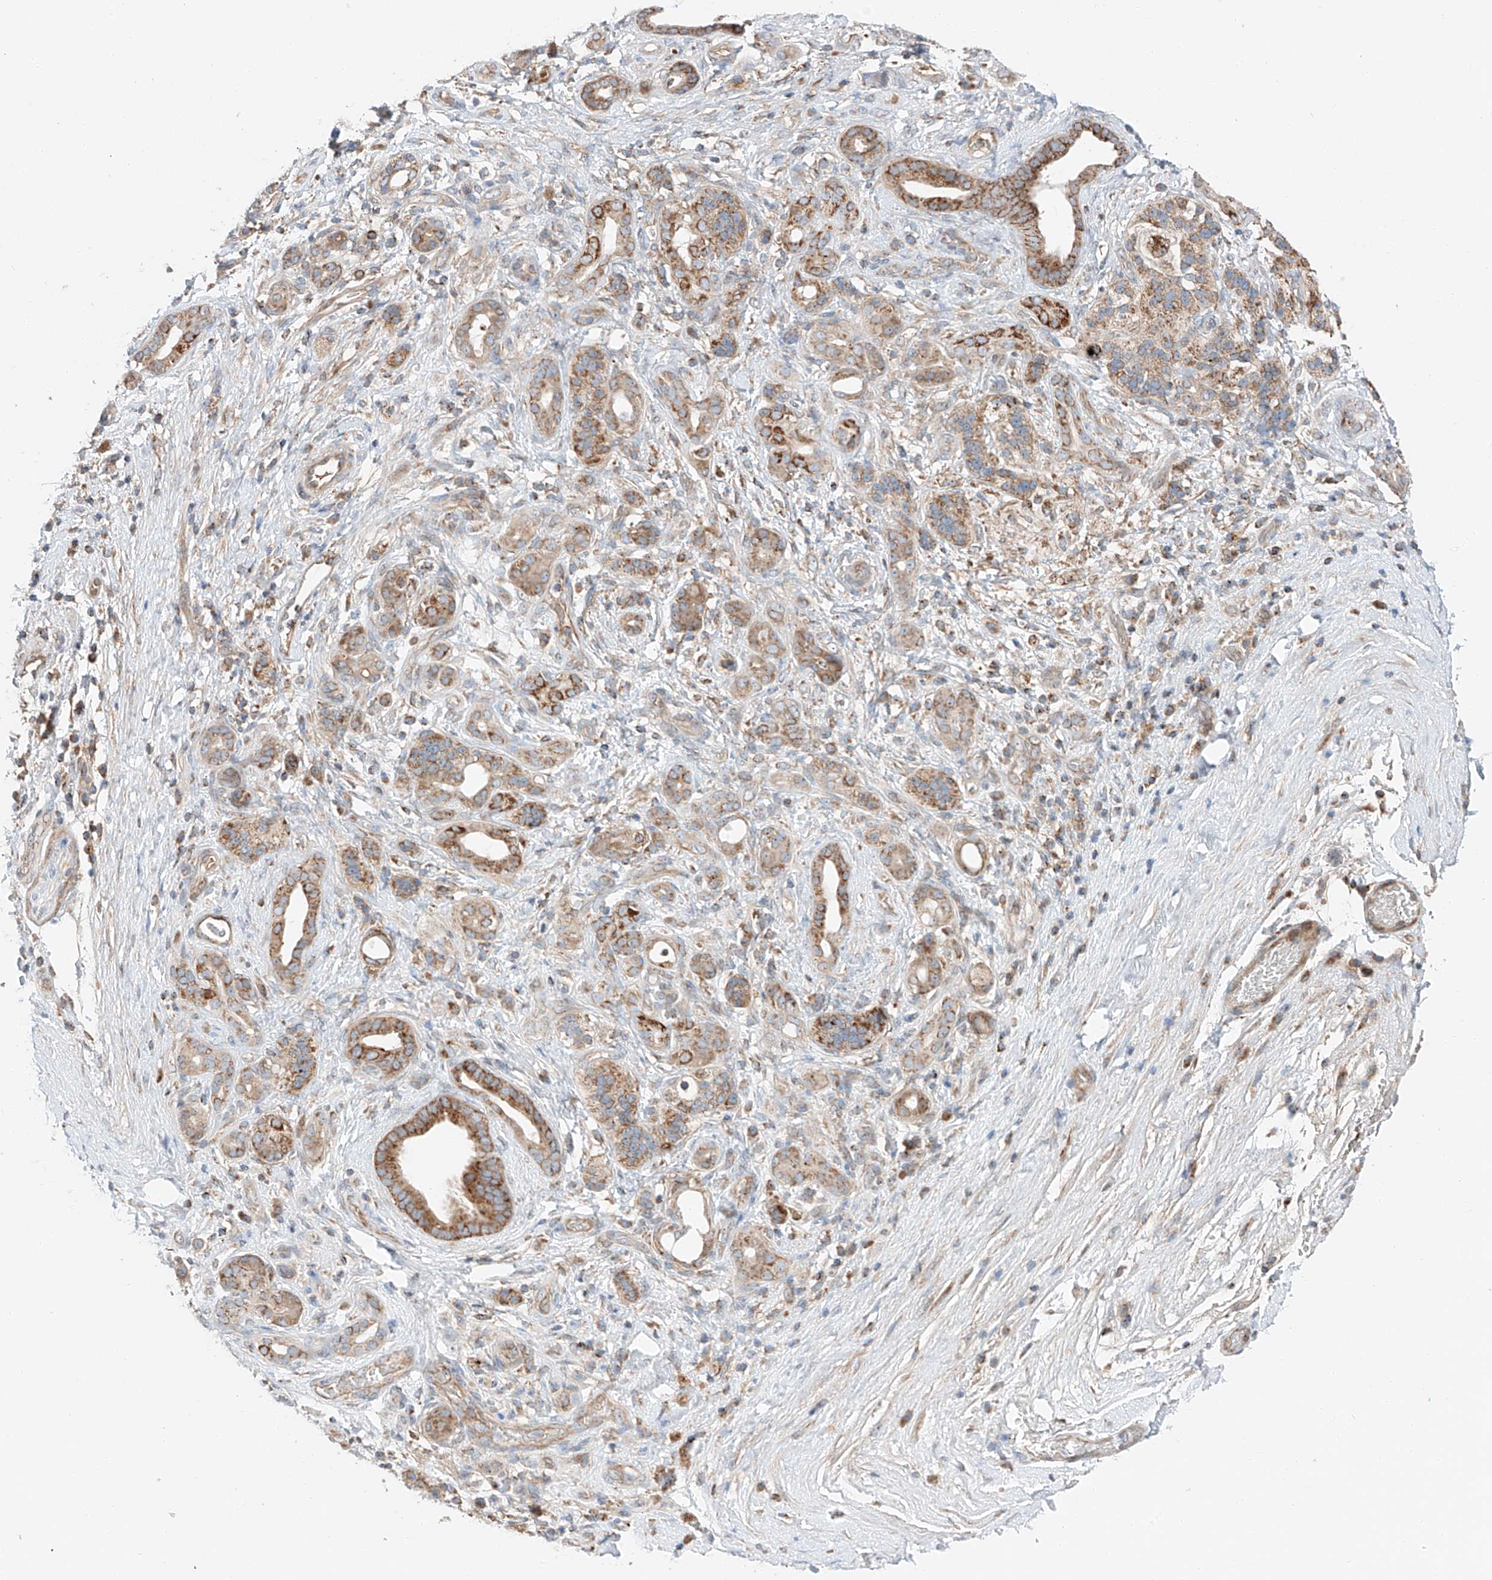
{"staining": {"intensity": "moderate", "quantity": ">75%", "location": "cytoplasmic/membranous"}, "tissue": "pancreatic cancer", "cell_type": "Tumor cells", "image_type": "cancer", "snomed": [{"axis": "morphology", "description": "Adenocarcinoma, NOS"}, {"axis": "topography", "description": "Pancreas"}], "caption": "Immunohistochemical staining of human adenocarcinoma (pancreatic) shows medium levels of moderate cytoplasmic/membranous protein positivity in about >75% of tumor cells.", "gene": "RUSC1", "patient": {"sex": "male", "age": 78}}